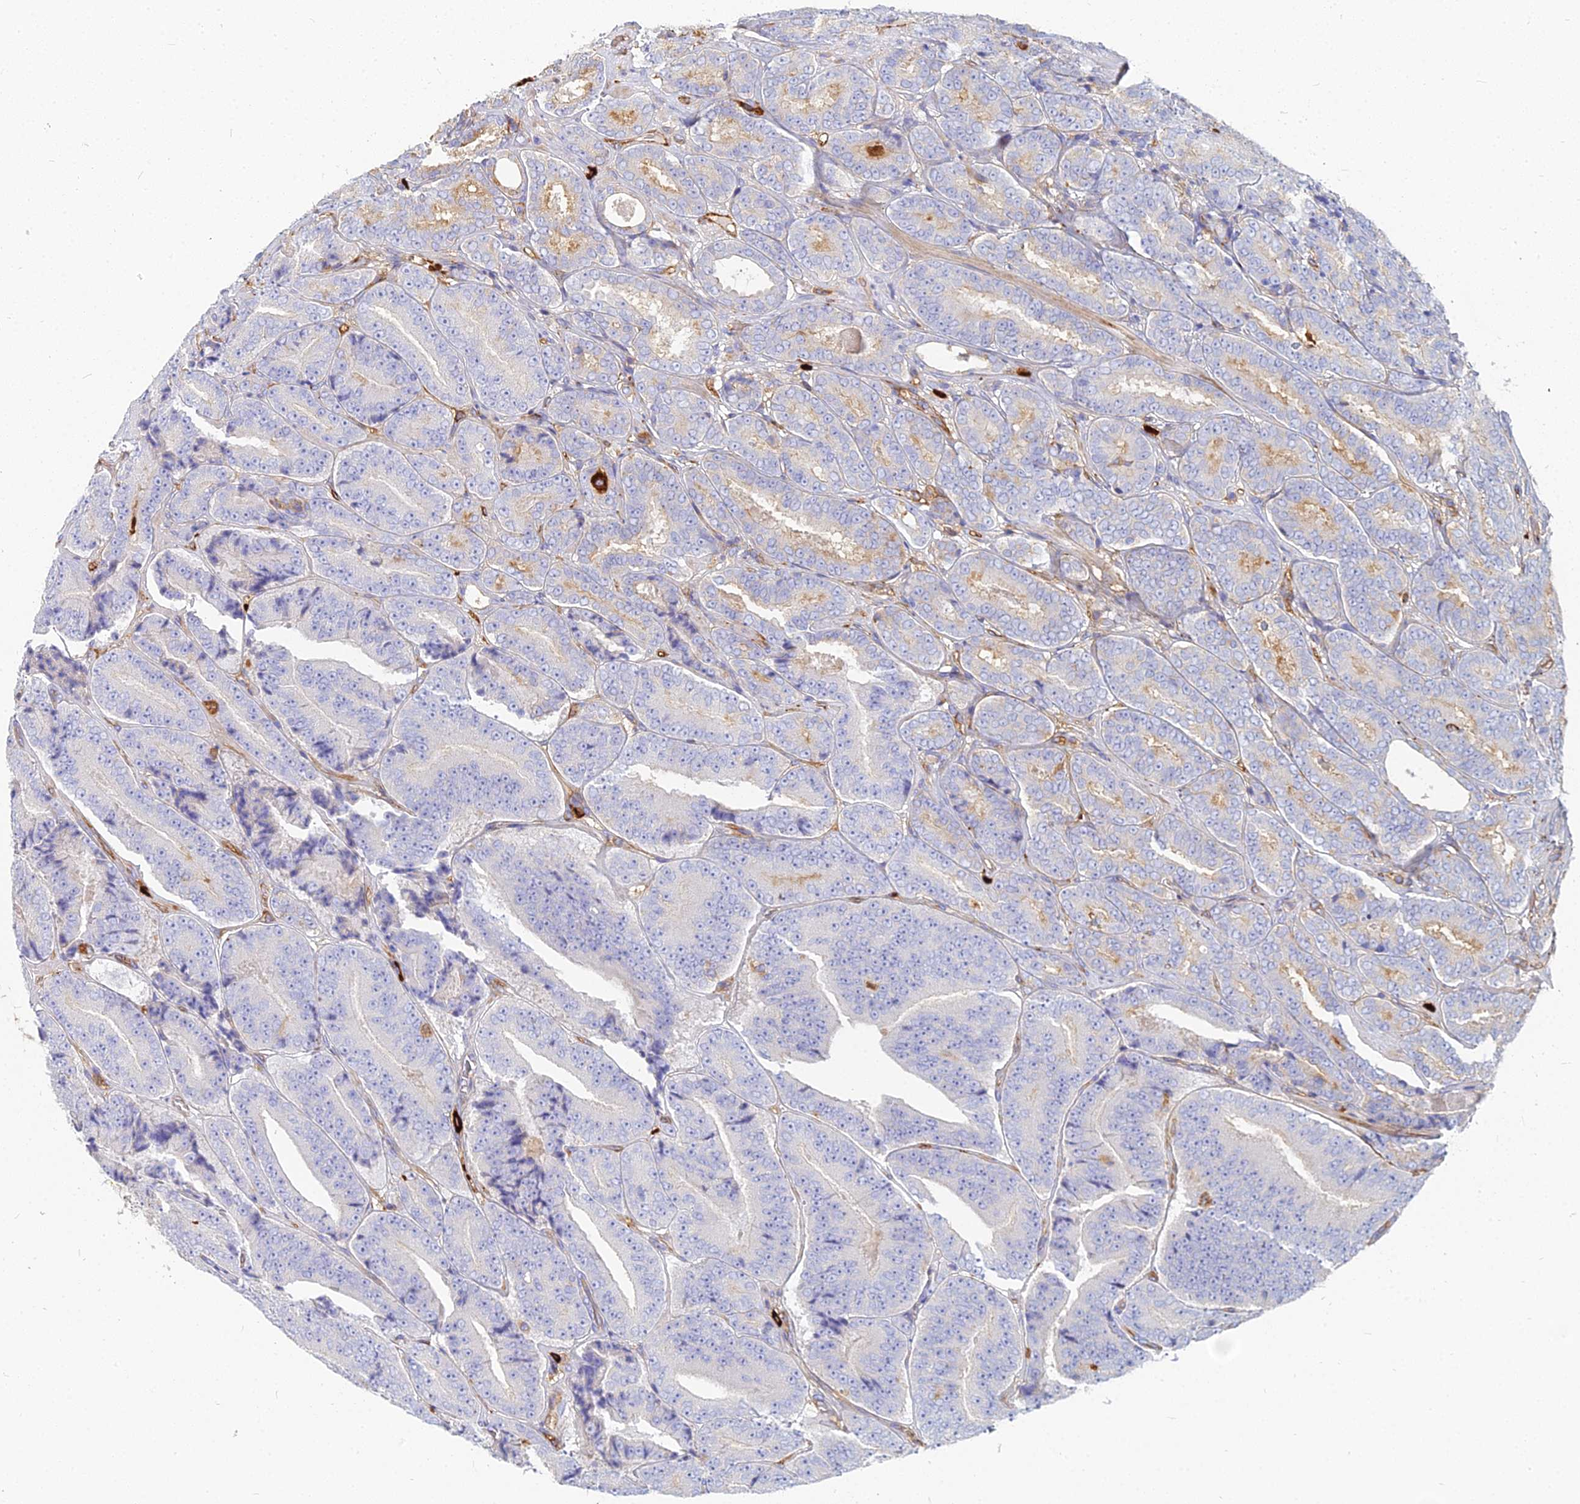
{"staining": {"intensity": "negative", "quantity": "none", "location": "none"}, "tissue": "prostate cancer", "cell_type": "Tumor cells", "image_type": "cancer", "snomed": [{"axis": "morphology", "description": "Adenocarcinoma, High grade"}, {"axis": "topography", "description": "Prostate"}], "caption": "IHC histopathology image of neoplastic tissue: human prostate cancer stained with DAB exhibits no significant protein staining in tumor cells.", "gene": "VAT1", "patient": {"sex": "male", "age": 72}}